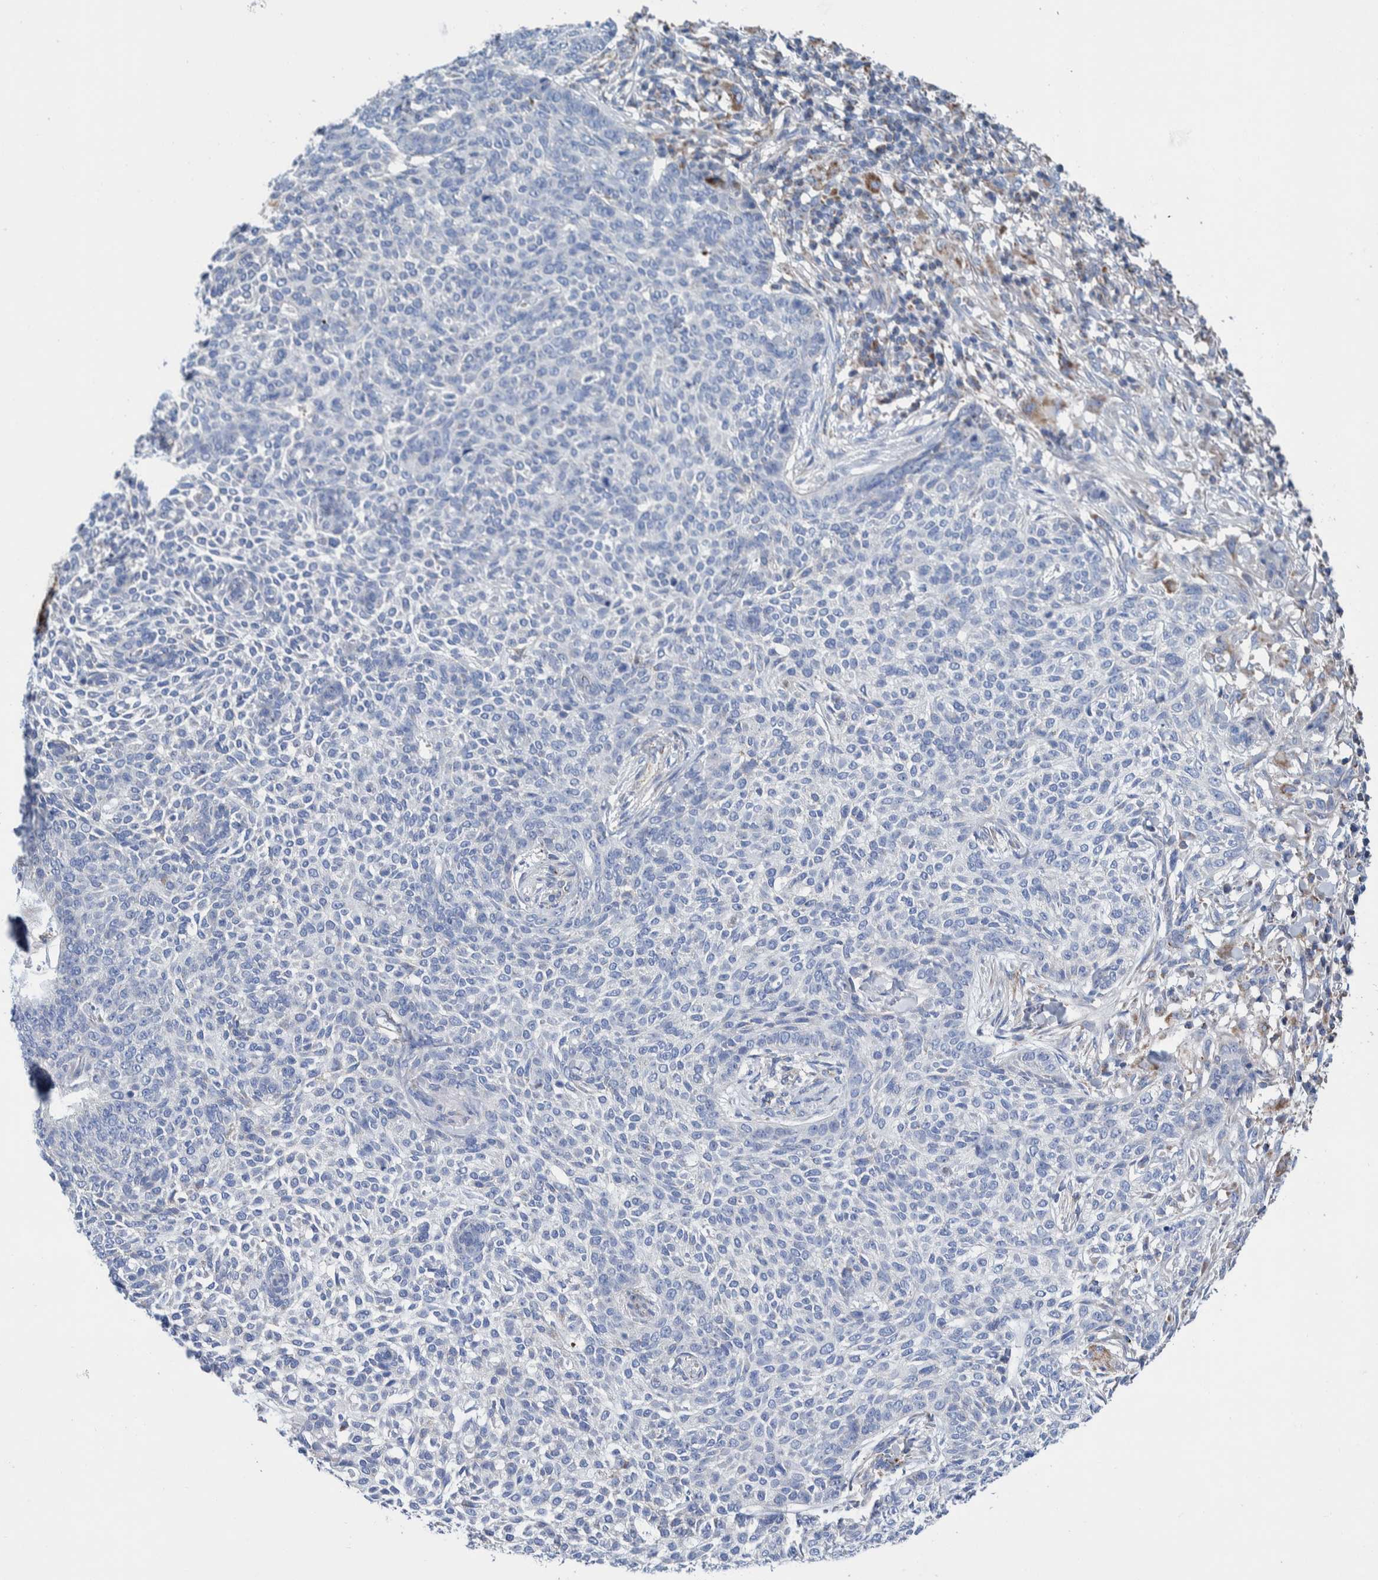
{"staining": {"intensity": "negative", "quantity": "none", "location": "none"}, "tissue": "skin cancer", "cell_type": "Tumor cells", "image_type": "cancer", "snomed": [{"axis": "morphology", "description": "Basal cell carcinoma"}, {"axis": "topography", "description": "Skin"}], "caption": "Immunohistochemical staining of skin basal cell carcinoma displays no significant positivity in tumor cells.", "gene": "DECR1", "patient": {"sex": "female", "age": 64}}